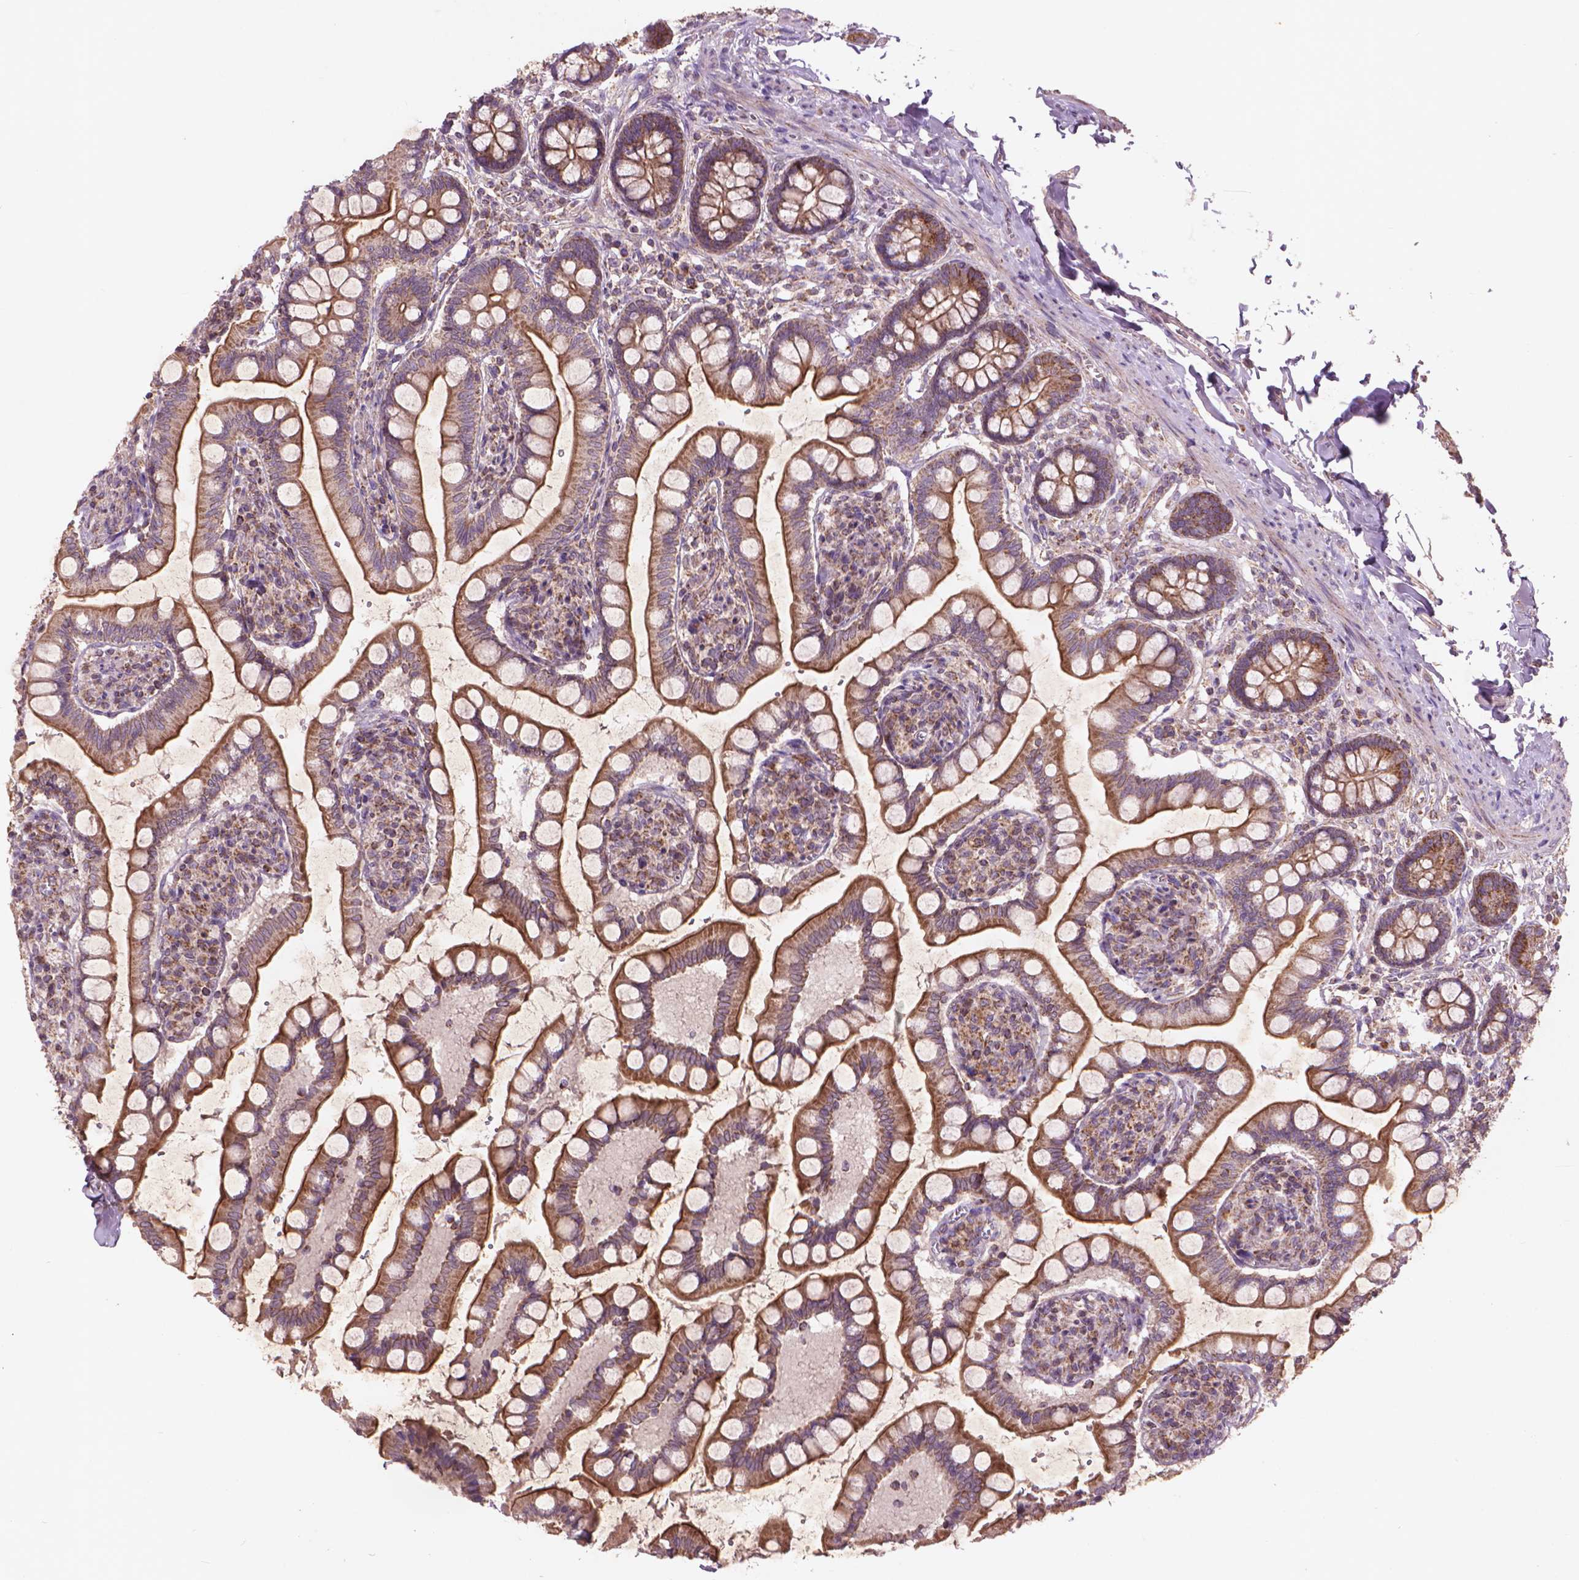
{"staining": {"intensity": "moderate", "quantity": ">75%", "location": "cytoplasmic/membranous"}, "tissue": "small intestine", "cell_type": "Glandular cells", "image_type": "normal", "snomed": [{"axis": "morphology", "description": "Normal tissue, NOS"}, {"axis": "topography", "description": "Small intestine"}], "caption": "Immunohistochemical staining of benign human small intestine shows medium levels of moderate cytoplasmic/membranous positivity in approximately >75% of glandular cells. Nuclei are stained in blue.", "gene": "NLRX1", "patient": {"sex": "female", "age": 56}}